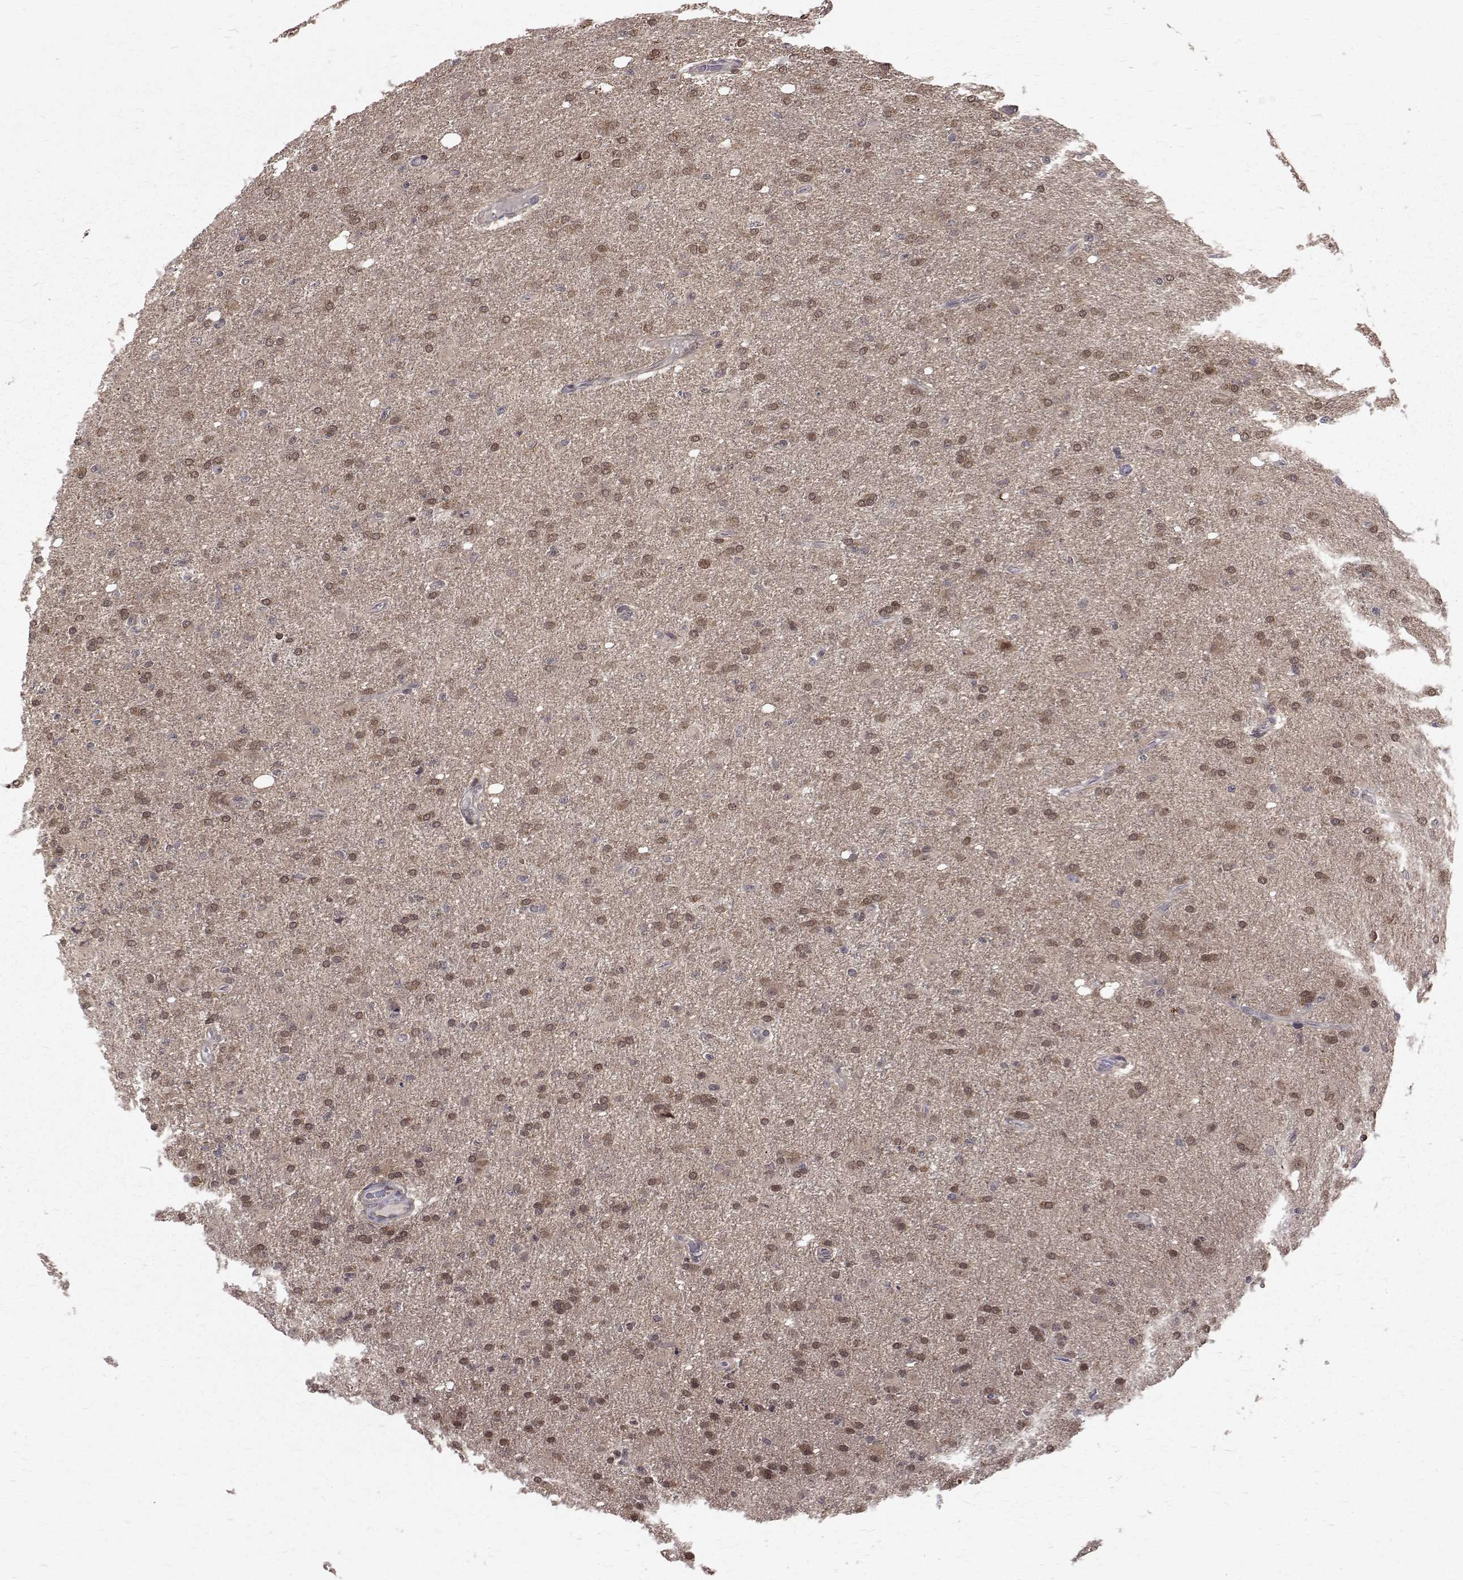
{"staining": {"intensity": "moderate", "quantity": ">75%", "location": "nuclear"}, "tissue": "glioma", "cell_type": "Tumor cells", "image_type": "cancer", "snomed": [{"axis": "morphology", "description": "Glioma, malignant, High grade"}, {"axis": "topography", "description": "Cerebral cortex"}], "caption": "Tumor cells show medium levels of moderate nuclear expression in approximately >75% of cells in malignant glioma (high-grade). The staining was performed using DAB, with brown indicating positive protein expression. Nuclei are stained blue with hematoxylin.", "gene": "NIF3L1", "patient": {"sex": "male", "age": 70}}